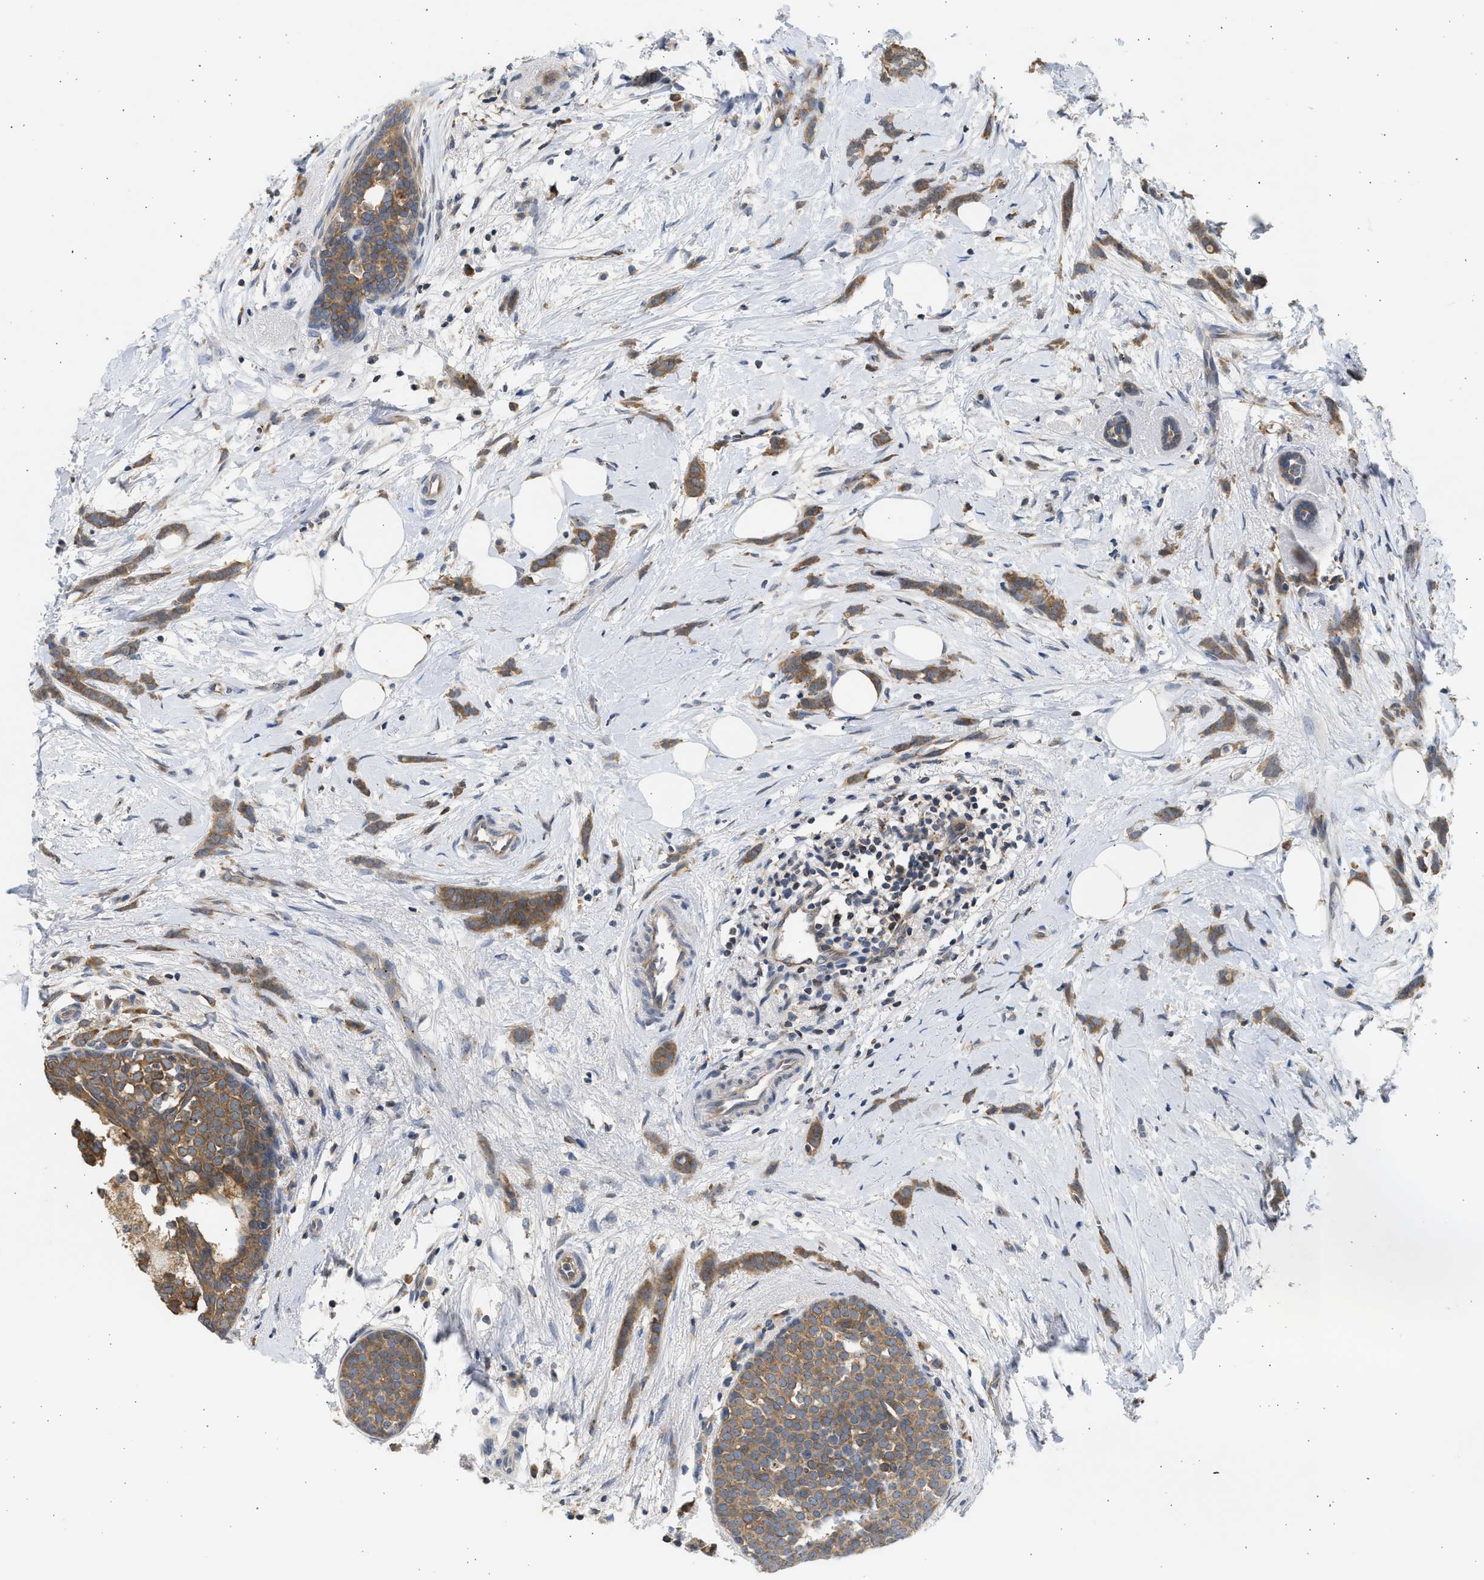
{"staining": {"intensity": "moderate", "quantity": ">75%", "location": "cytoplasmic/membranous"}, "tissue": "breast cancer", "cell_type": "Tumor cells", "image_type": "cancer", "snomed": [{"axis": "morphology", "description": "Lobular carcinoma, in situ"}, {"axis": "morphology", "description": "Lobular carcinoma"}, {"axis": "topography", "description": "Breast"}], "caption": "Protein analysis of breast cancer (lobular carcinoma in situ) tissue demonstrates moderate cytoplasmic/membranous positivity in about >75% of tumor cells.", "gene": "CYP1A1", "patient": {"sex": "female", "age": 41}}